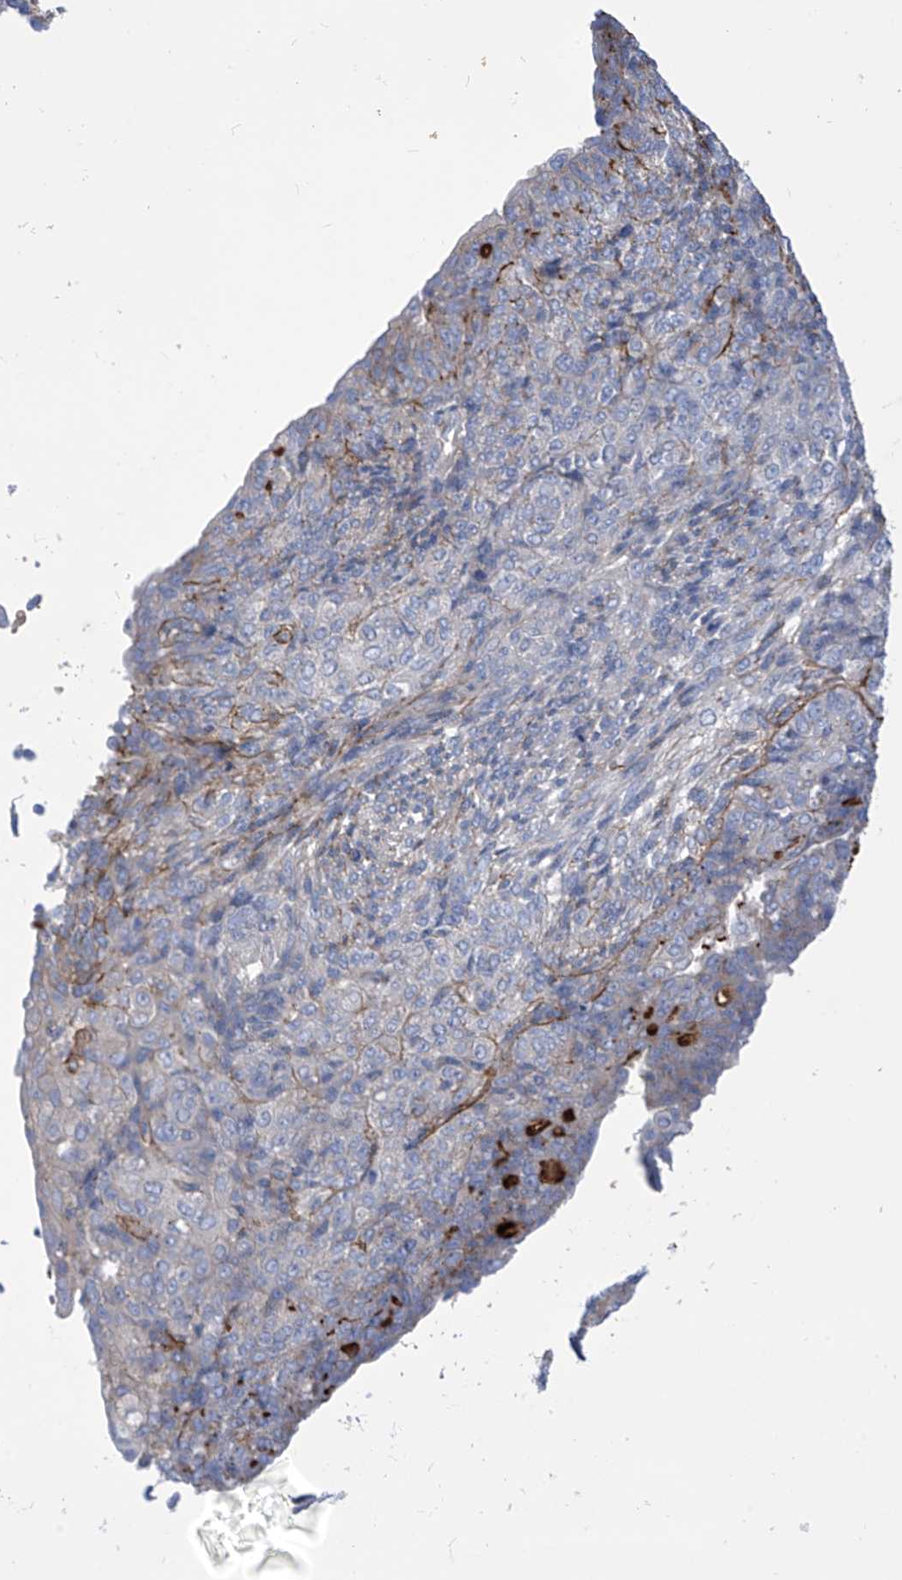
{"staining": {"intensity": "negative", "quantity": "none", "location": "none"}, "tissue": "endometrial cancer", "cell_type": "Tumor cells", "image_type": "cancer", "snomed": [{"axis": "morphology", "description": "Adenocarcinoma, NOS"}, {"axis": "topography", "description": "Endometrium"}], "caption": "This image is of endometrial cancer stained with IHC to label a protein in brown with the nuclei are counter-stained blue. There is no staining in tumor cells.", "gene": "FABP2", "patient": {"sex": "female", "age": 32}}